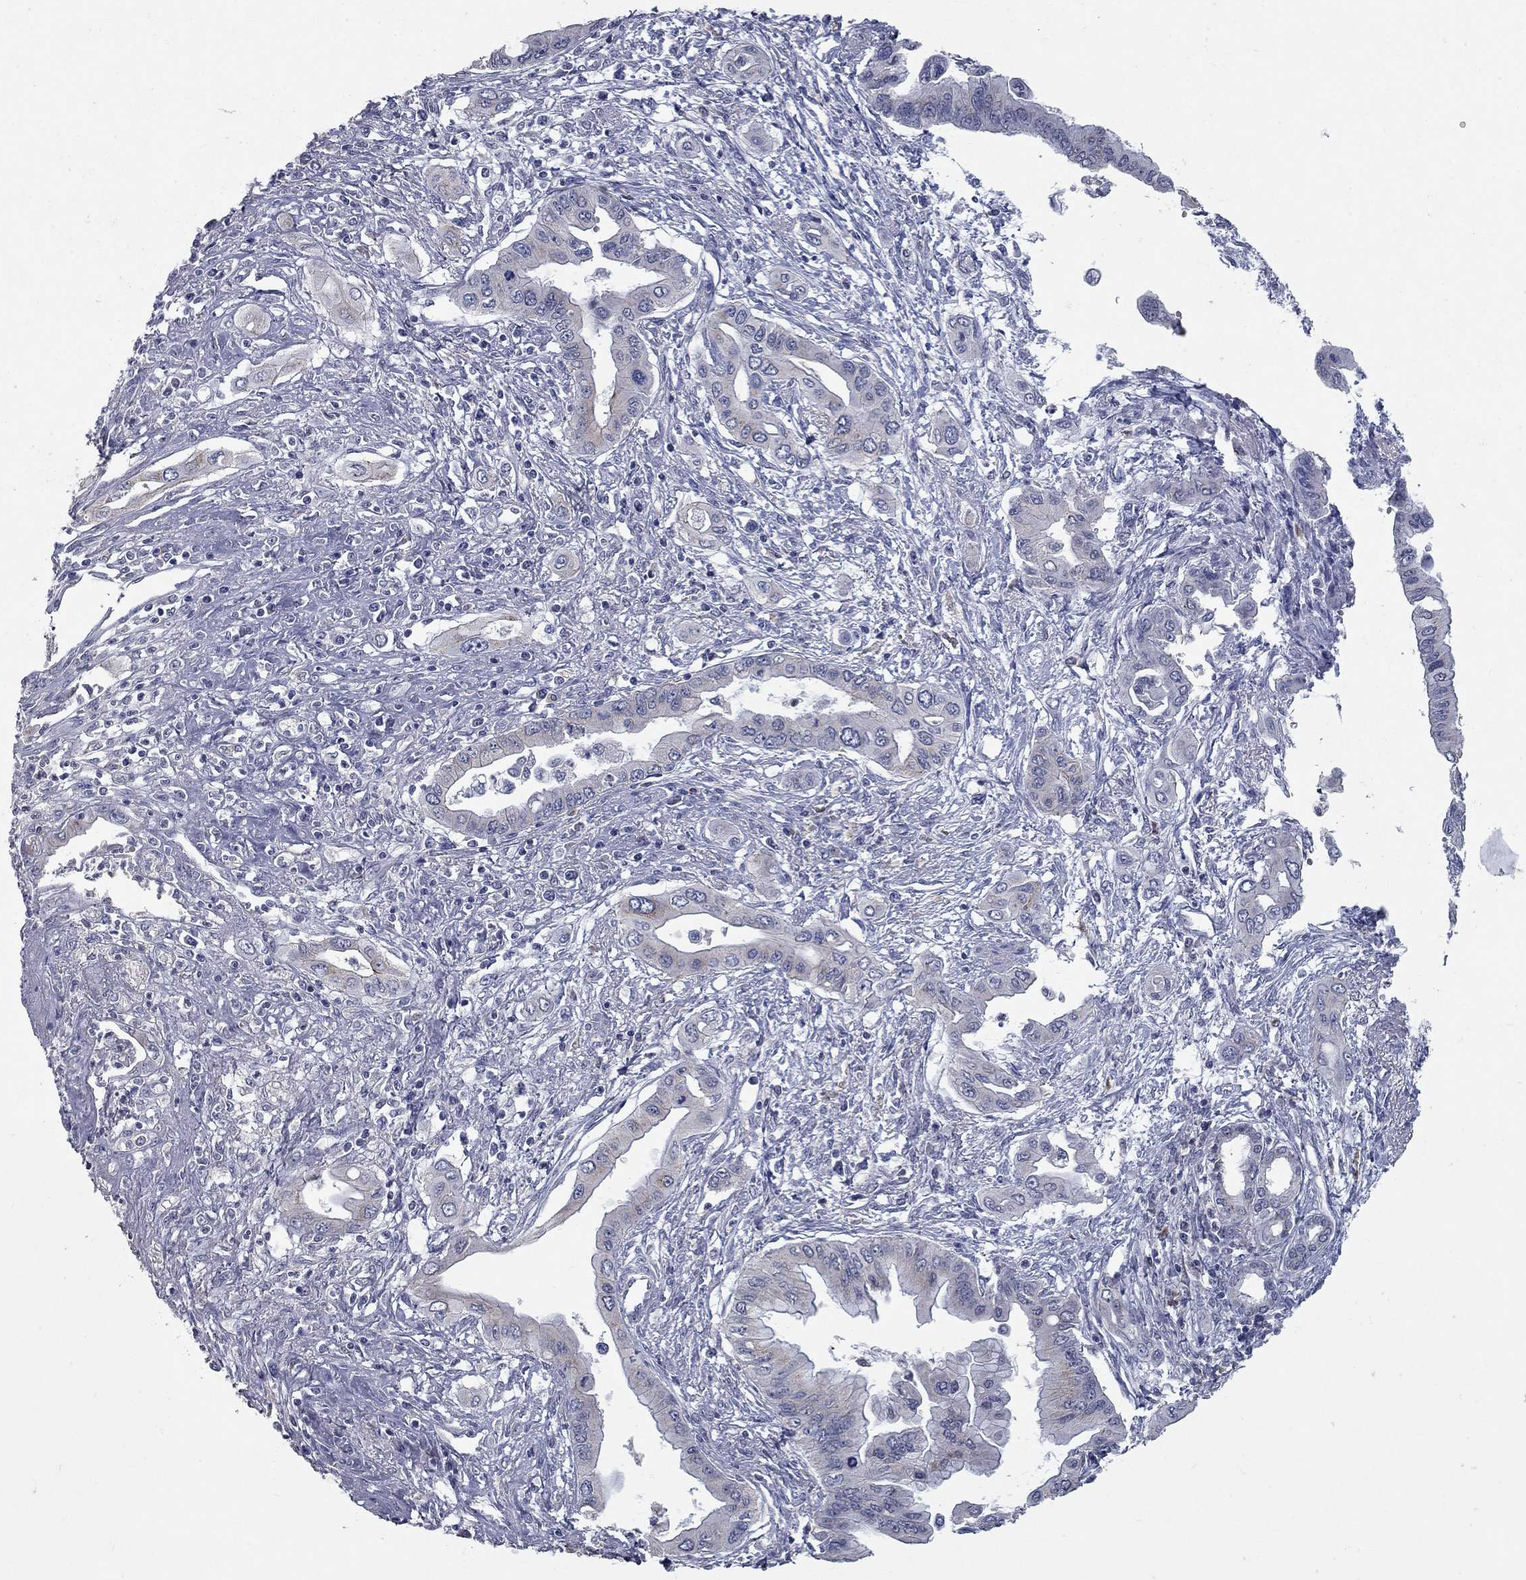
{"staining": {"intensity": "negative", "quantity": "none", "location": "none"}, "tissue": "pancreatic cancer", "cell_type": "Tumor cells", "image_type": "cancer", "snomed": [{"axis": "morphology", "description": "Adenocarcinoma, NOS"}, {"axis": "topography", "description": "Pancreas"}], "caption": "A high-resolution micrograph shows immunohistochemistry staining of pancreatic cancer, which exhibits no significant expression in tumor cells.", "gene": "KIAA0319L", "patient": {"sex": "female", "age": 62}}